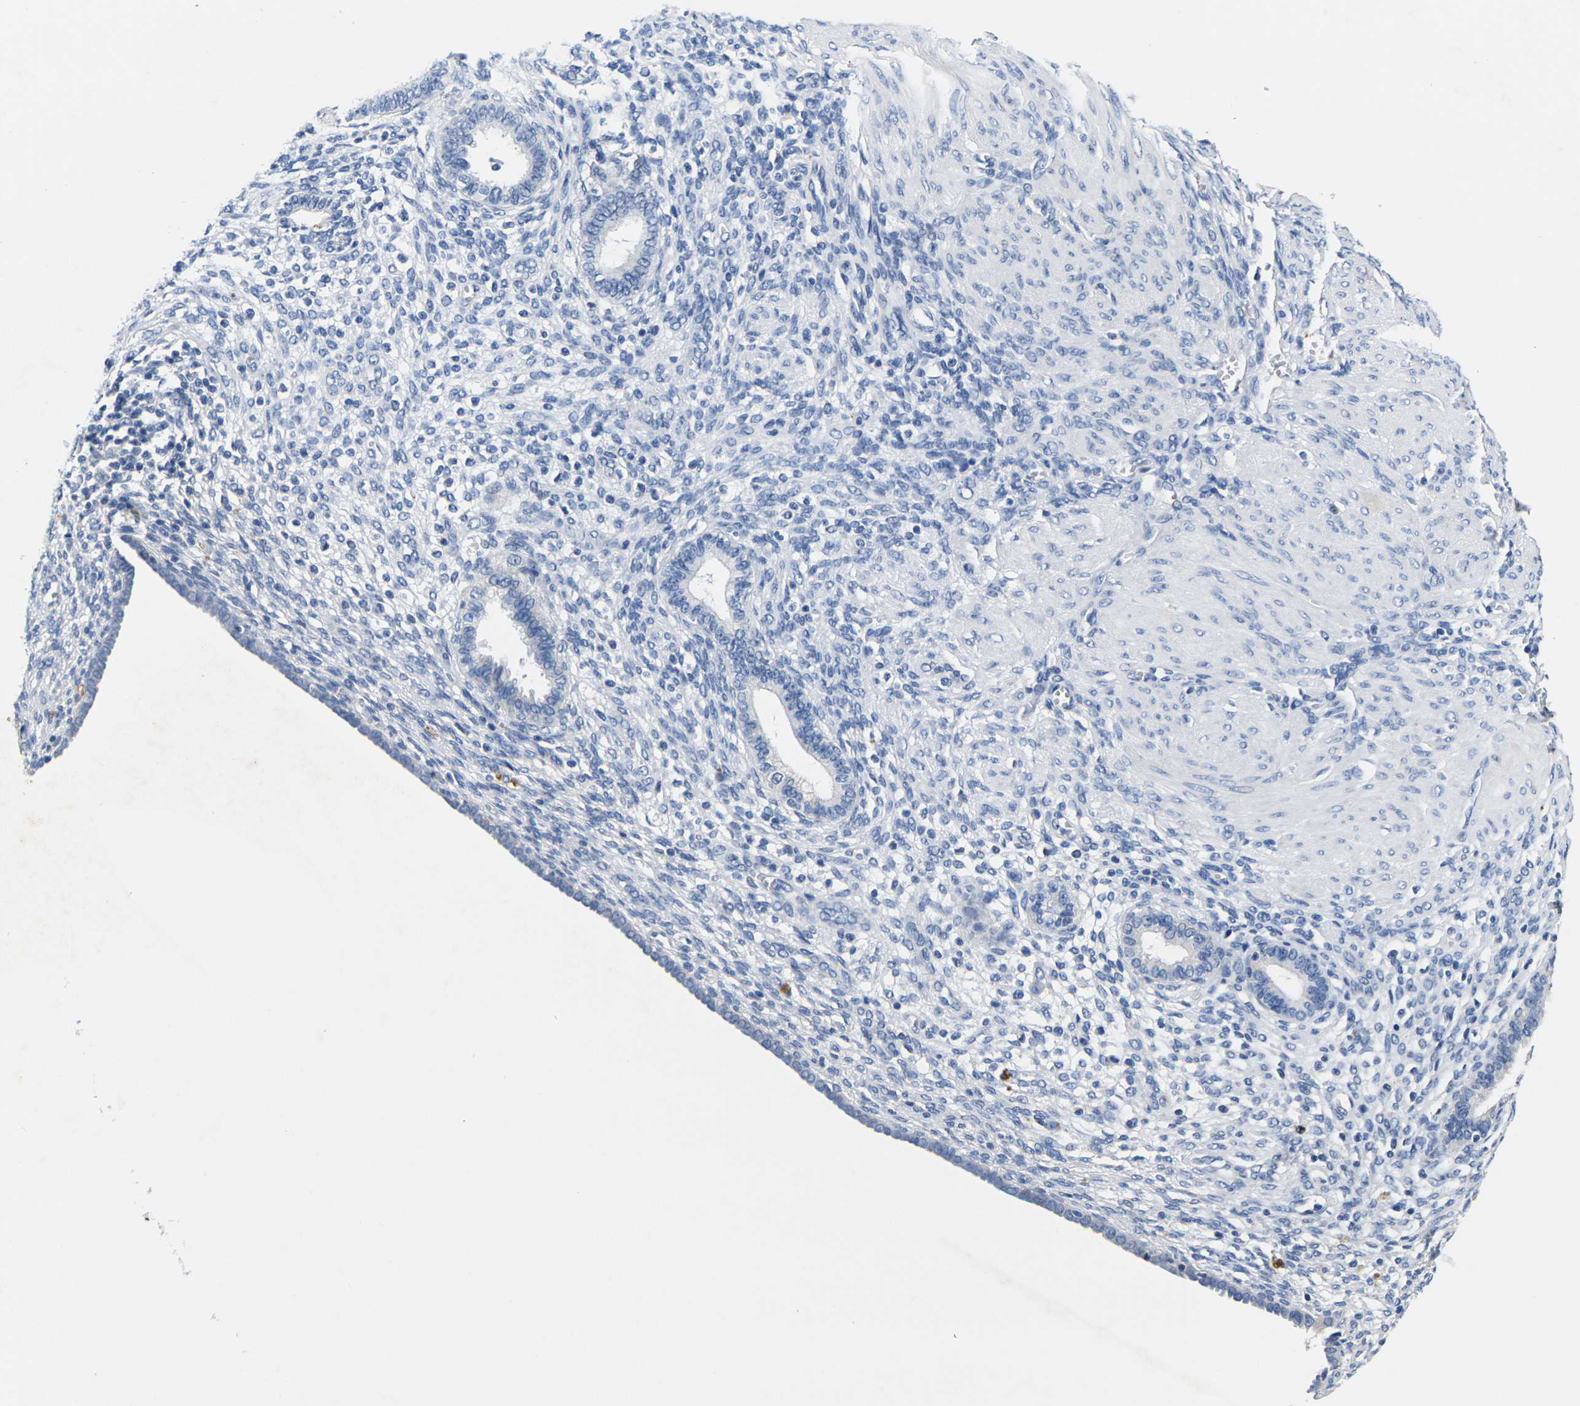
{"staining": {"intensity": "negative", "quantity": "none", "location": "none"}, "tissue": "endometrium", "cell_type": "Cells in endometrial stroma", "image_type": "normal", "snomed": [{"axis": "morphology", "description": "Normal tissue, NOS"}, {"axis": "topography", "description": "Endometrium"}], "caption": "This is an immunohistochemistry (IHC) image of unremarkable endometrium. There is no staining in cells in endometrial stroma.", "gene": "NOCT", "patient": {"sex": "female", "age": 72}}